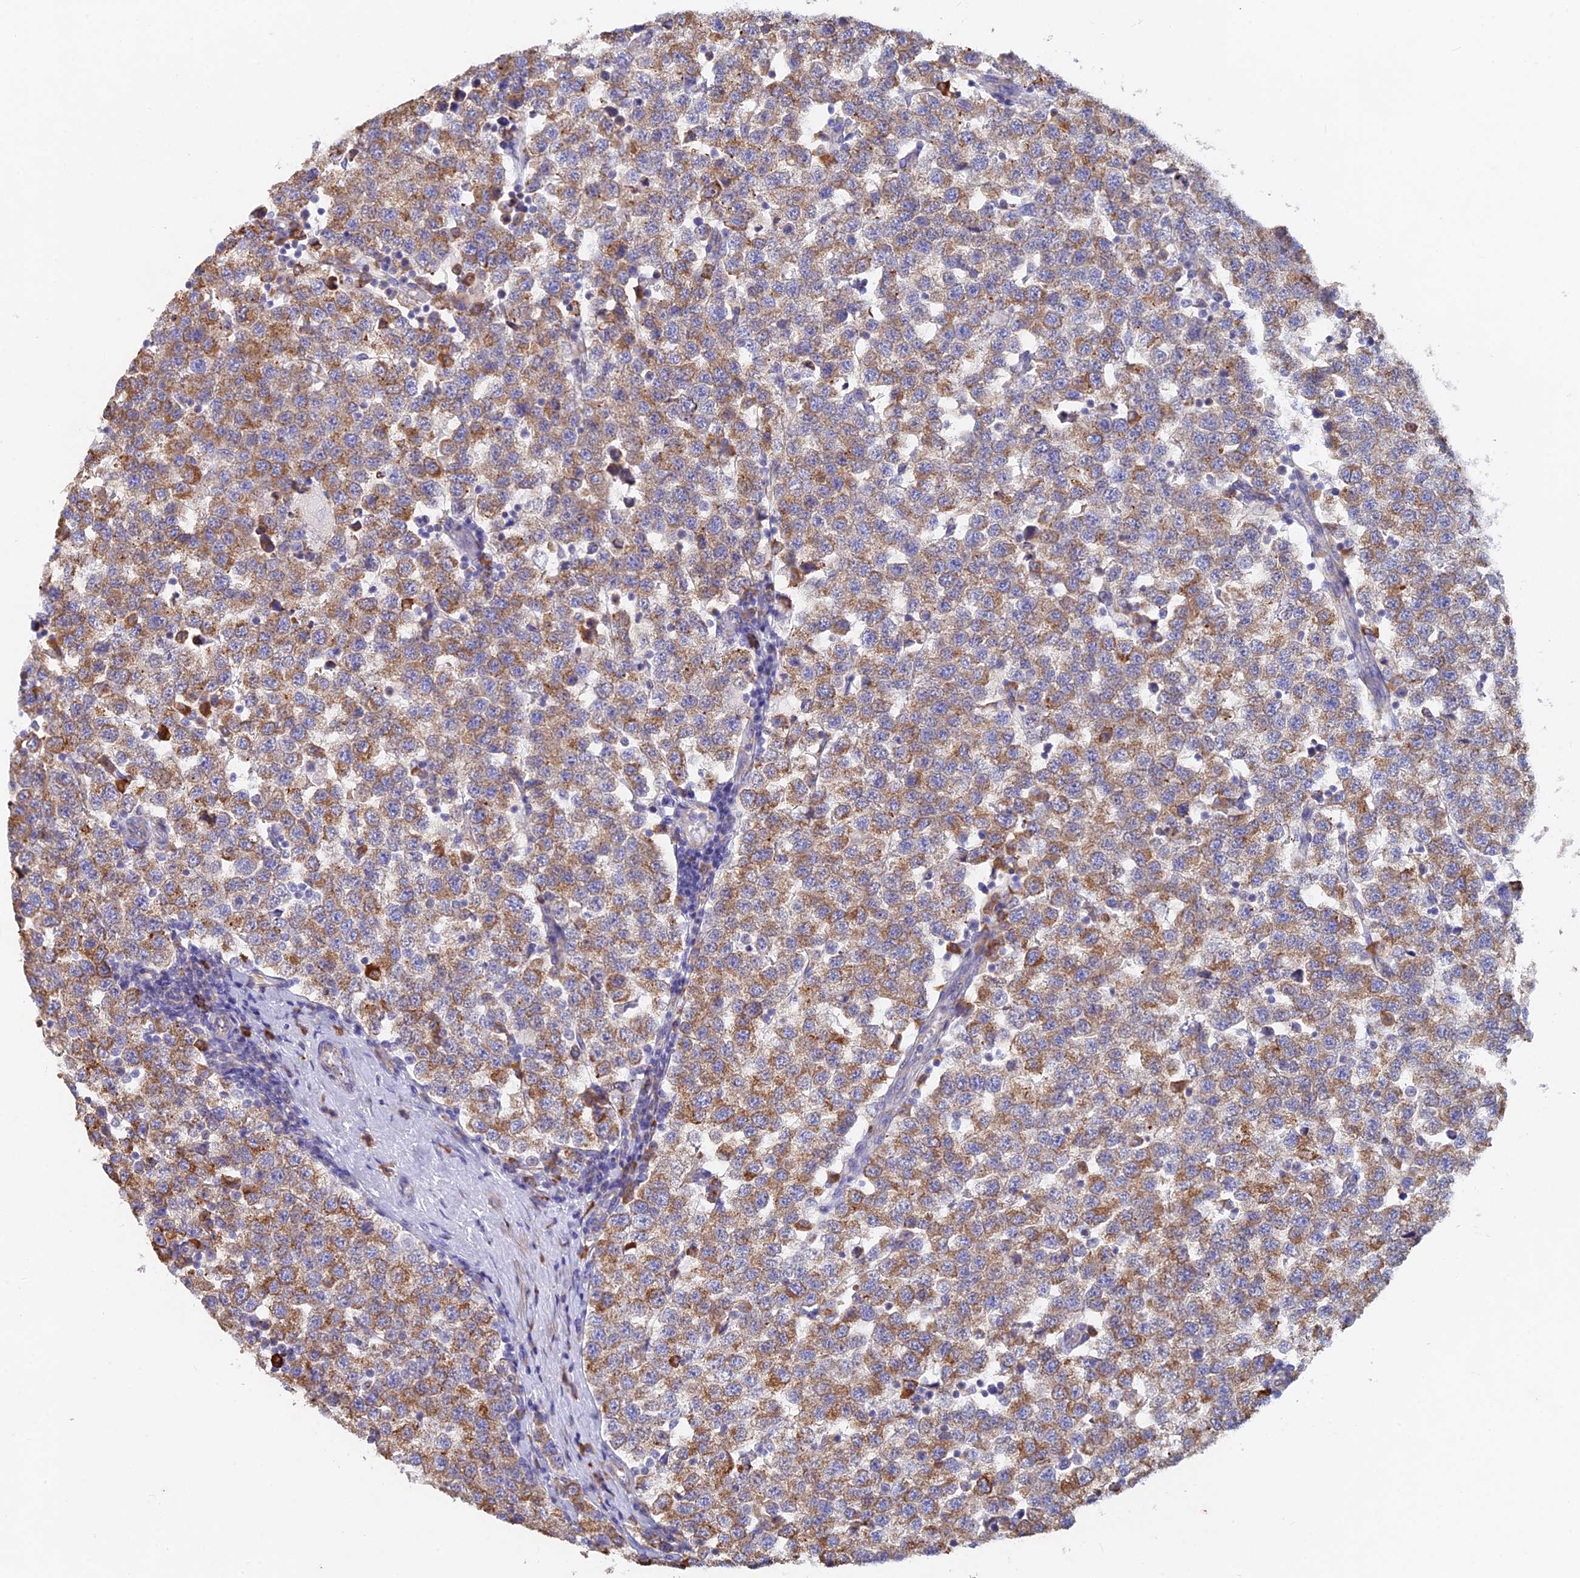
{"staining": {"intensity": "moderate", "quantity": ">75%", "location": "cytoplasmic/membranous"}, "tissue": "testis cancer", "cell_type": "Tumor cells", "image_type": "cancer", "snomed": [{"axis": "morphology", "description": "Seminoma, NOS"}, {"axis": "topography", "description": "Testis"}], "caption": "The histopathology image shows immunohistochemical staining of testis cancer. There is moderate cytoplasmic/membranous positivity is appreciated in about >75% of tumor cells.", "gene": "WDR35", "patient": {"sex": "male", "age": 34}}